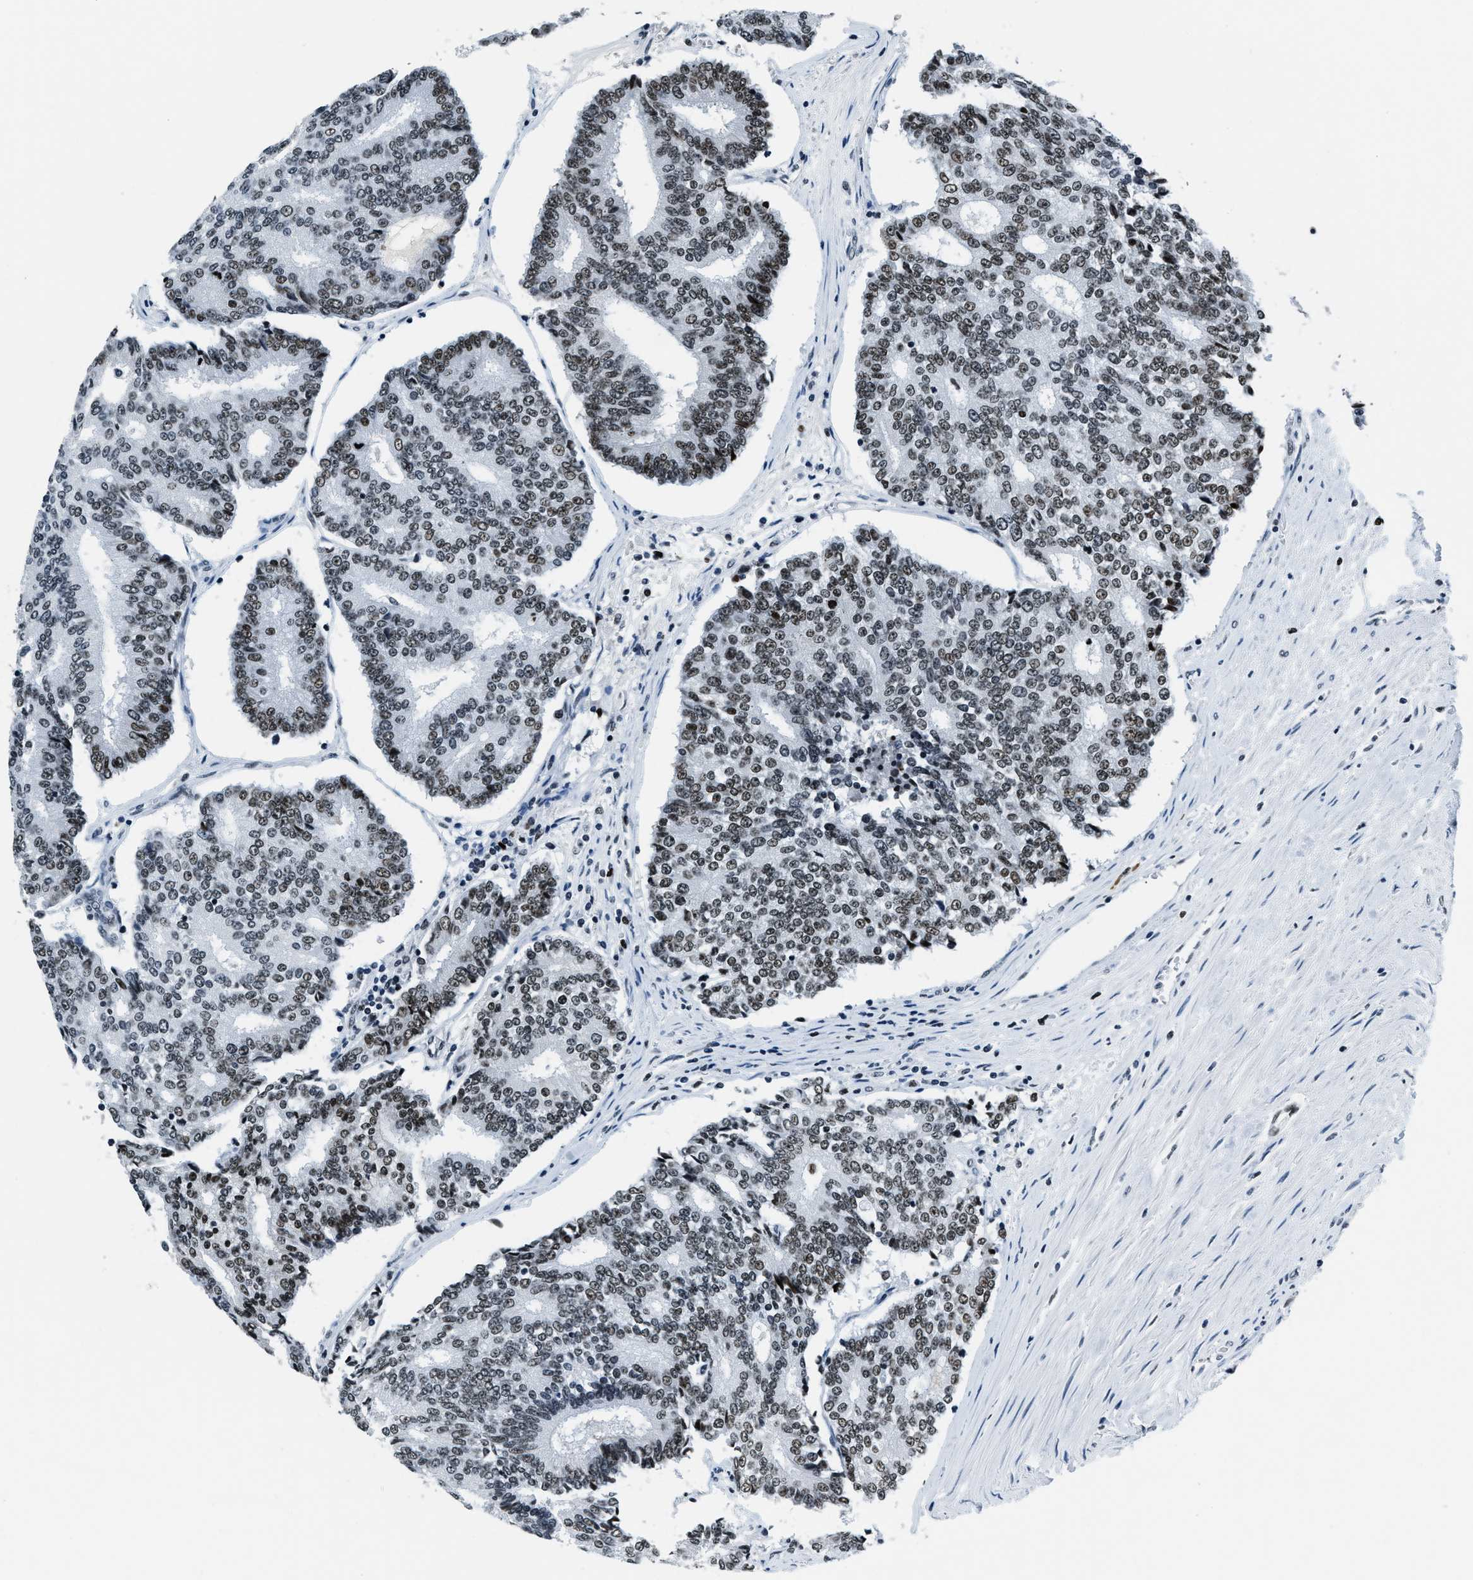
{"staining": {"intensity": "weak", "quantity": "25%-75%", "location": "nuclear"}, "tissue": "prostate cancer", "cell_type": "Tumor cells", "image_type": "cancer", "snomed": [{"axis": "morphology", "description": "Adenocarcinoma, High grade"}, {"axis": "topography", "description": "Prostate"}], "caption": "Immunohistochemistry (IHC) histopathology image of neoplastic tissue: prostate cancer stained using immunohistochemistry (IHC) reveals low levels of weak protein expression localized specifically in the nuclear of tumor cells, appearing as a nuclear brown color.", "gene": "TOP1", "patient": {"sex": "male", "age": 55}}